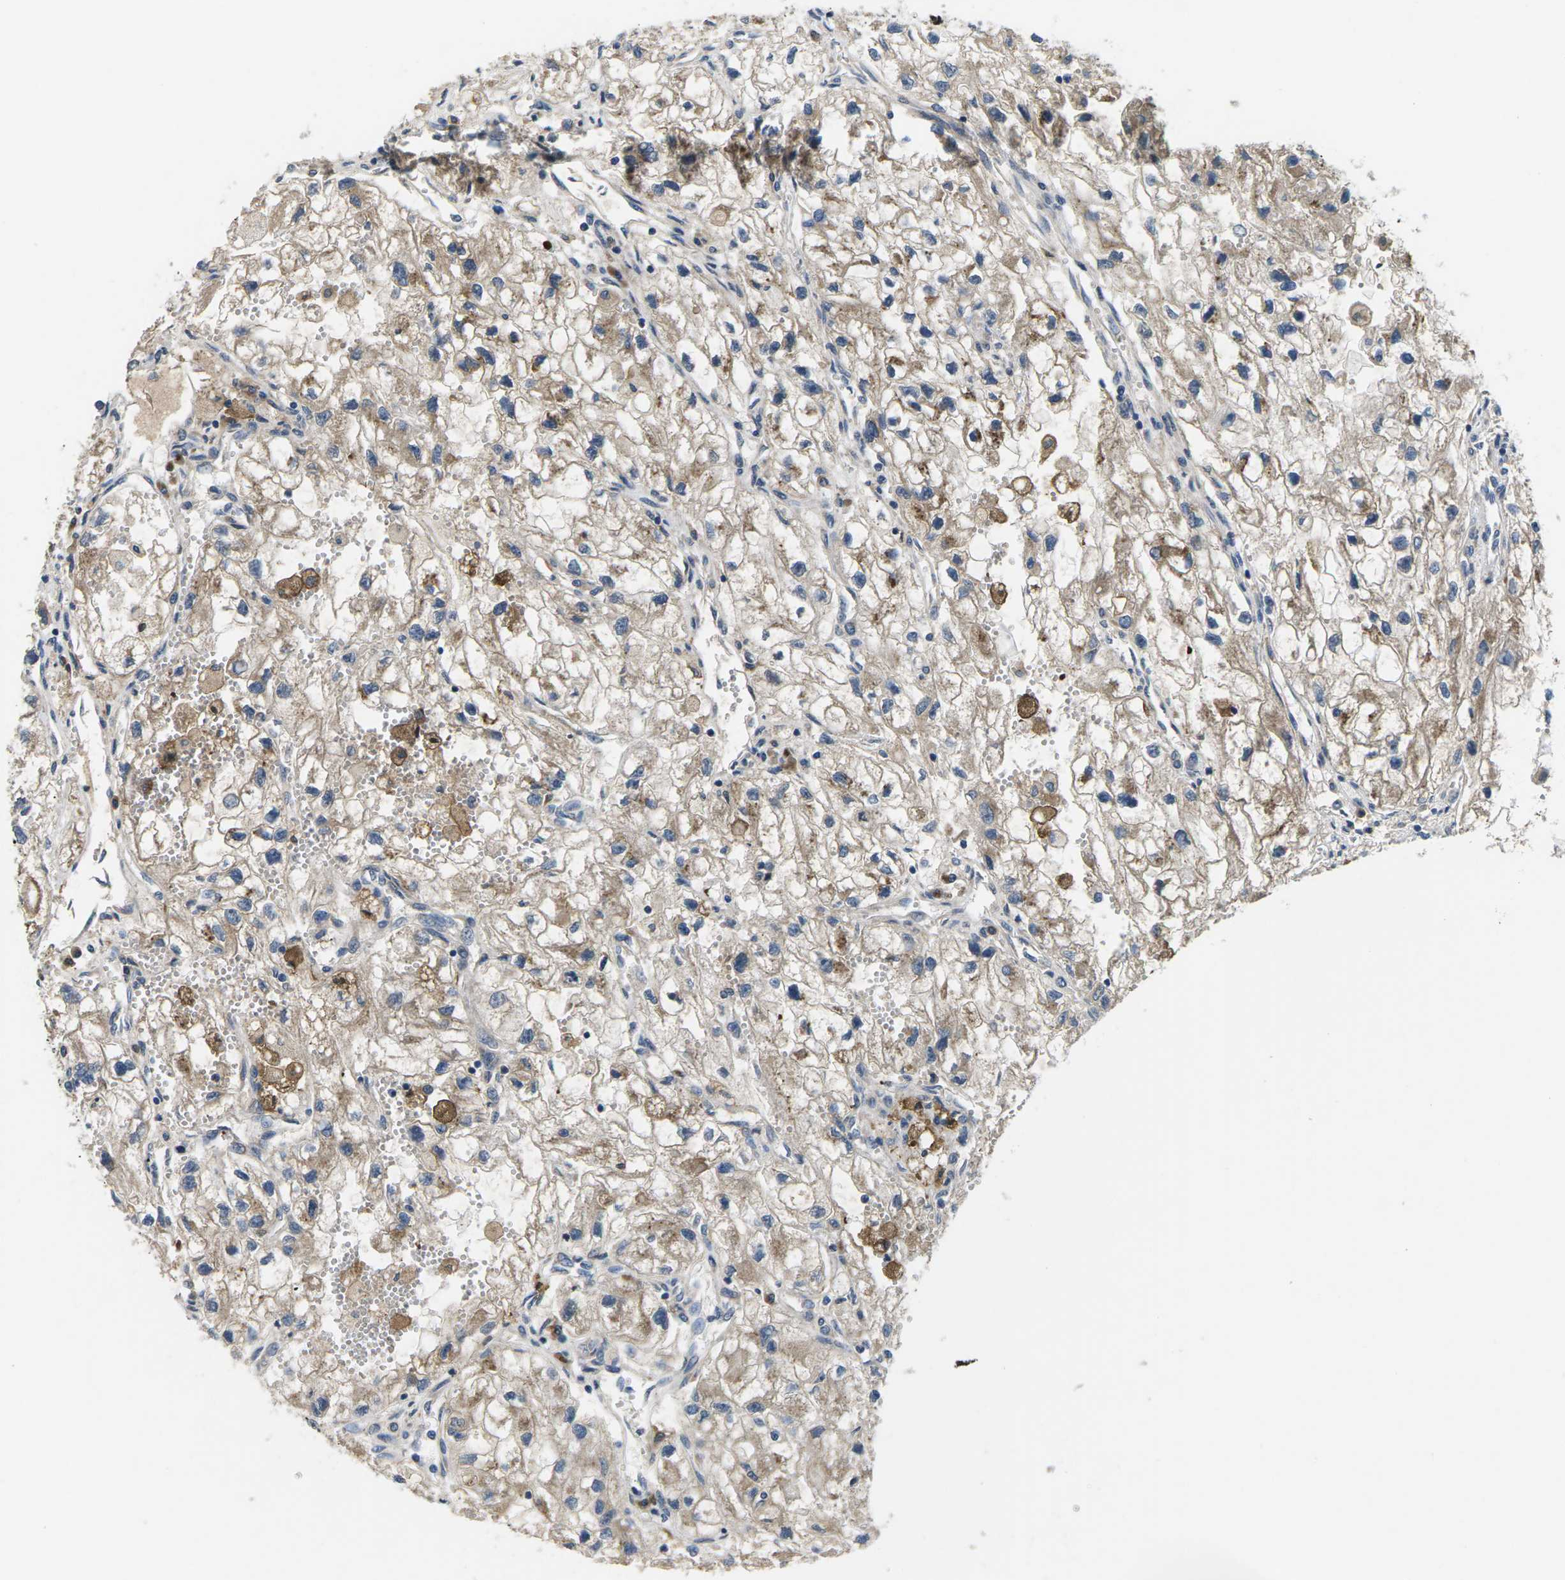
{"staining": {"intensity": "moderate", "quantity": ">75%", "location": "cytoplasmic/membranous"}, "tissue": "renal cancer", "cell_type": "Tumor cells", "image_type": "cancer", "snomed": [{"axis": "morphology", "description": "Adenocarcinoma, NOS"}, {"axis": "topography", "description": "Kidney"}], "caption": "The image demonstrates staining of adenocarcinoma (renal), revealing moderate cytoplasmic/membranous protein positivity (brown color) within tumor cells.", "gene": "ERGIC3", "patient": {"sex": "female", "age": 70}}